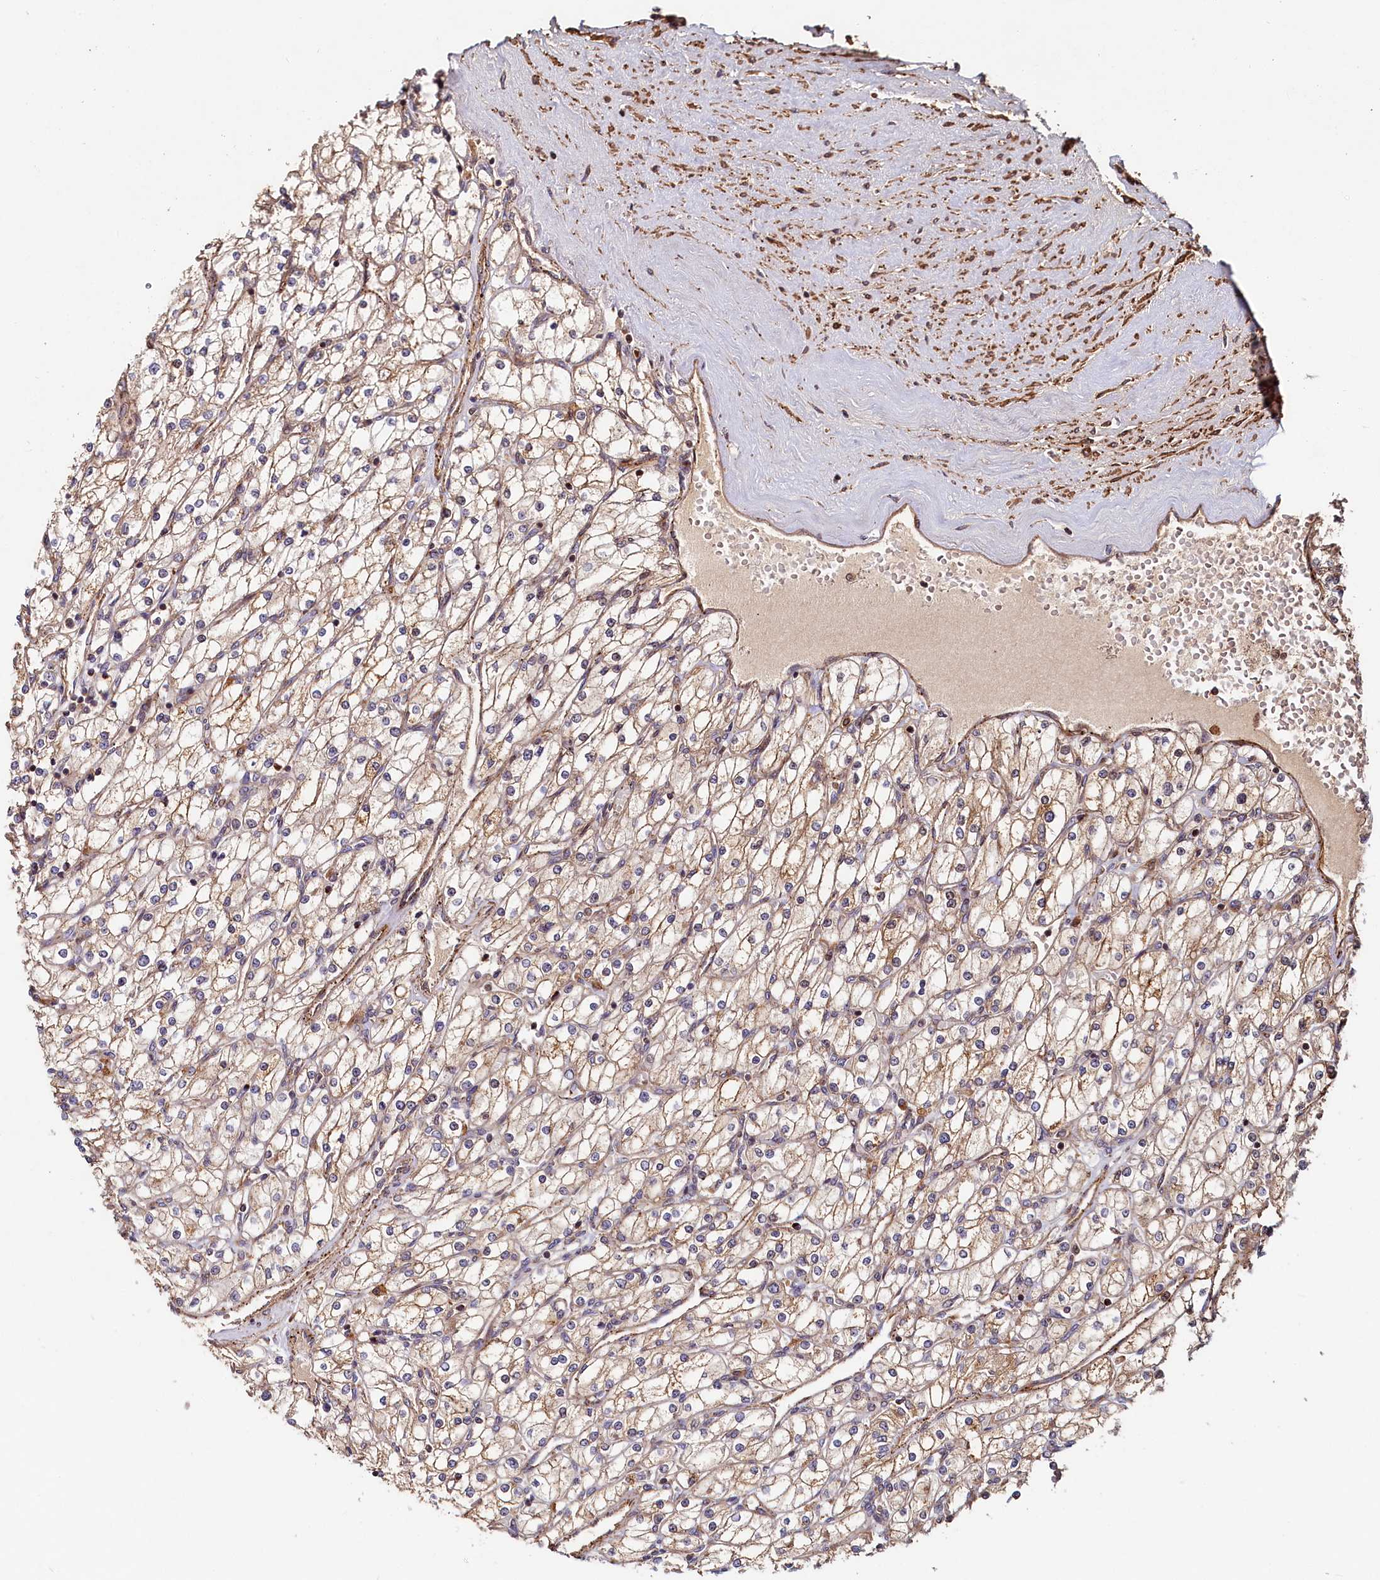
{"staining": {"intensity": "moderate", "quantity": ">75%", "location": "cytoplasmic/membranous"}, "tissue": "renal cancer", "cell_type": "Tumor cells", "image_type": "cancer", "snomed": [{"axis": "morphology", "description": "Adenocarcinoma, NOS"}, {"axis": "topography", "description": "Kidney"}], "caption": "Protein staining by immunohistochemistry (IHC) demonstrates moderate cytoplasmic/membranous positivity in approximately >75% of tumor cells in renal adenocarcinoma.", "gene": "TRIM23", "patient": {"sex": "male", "age": 80}}